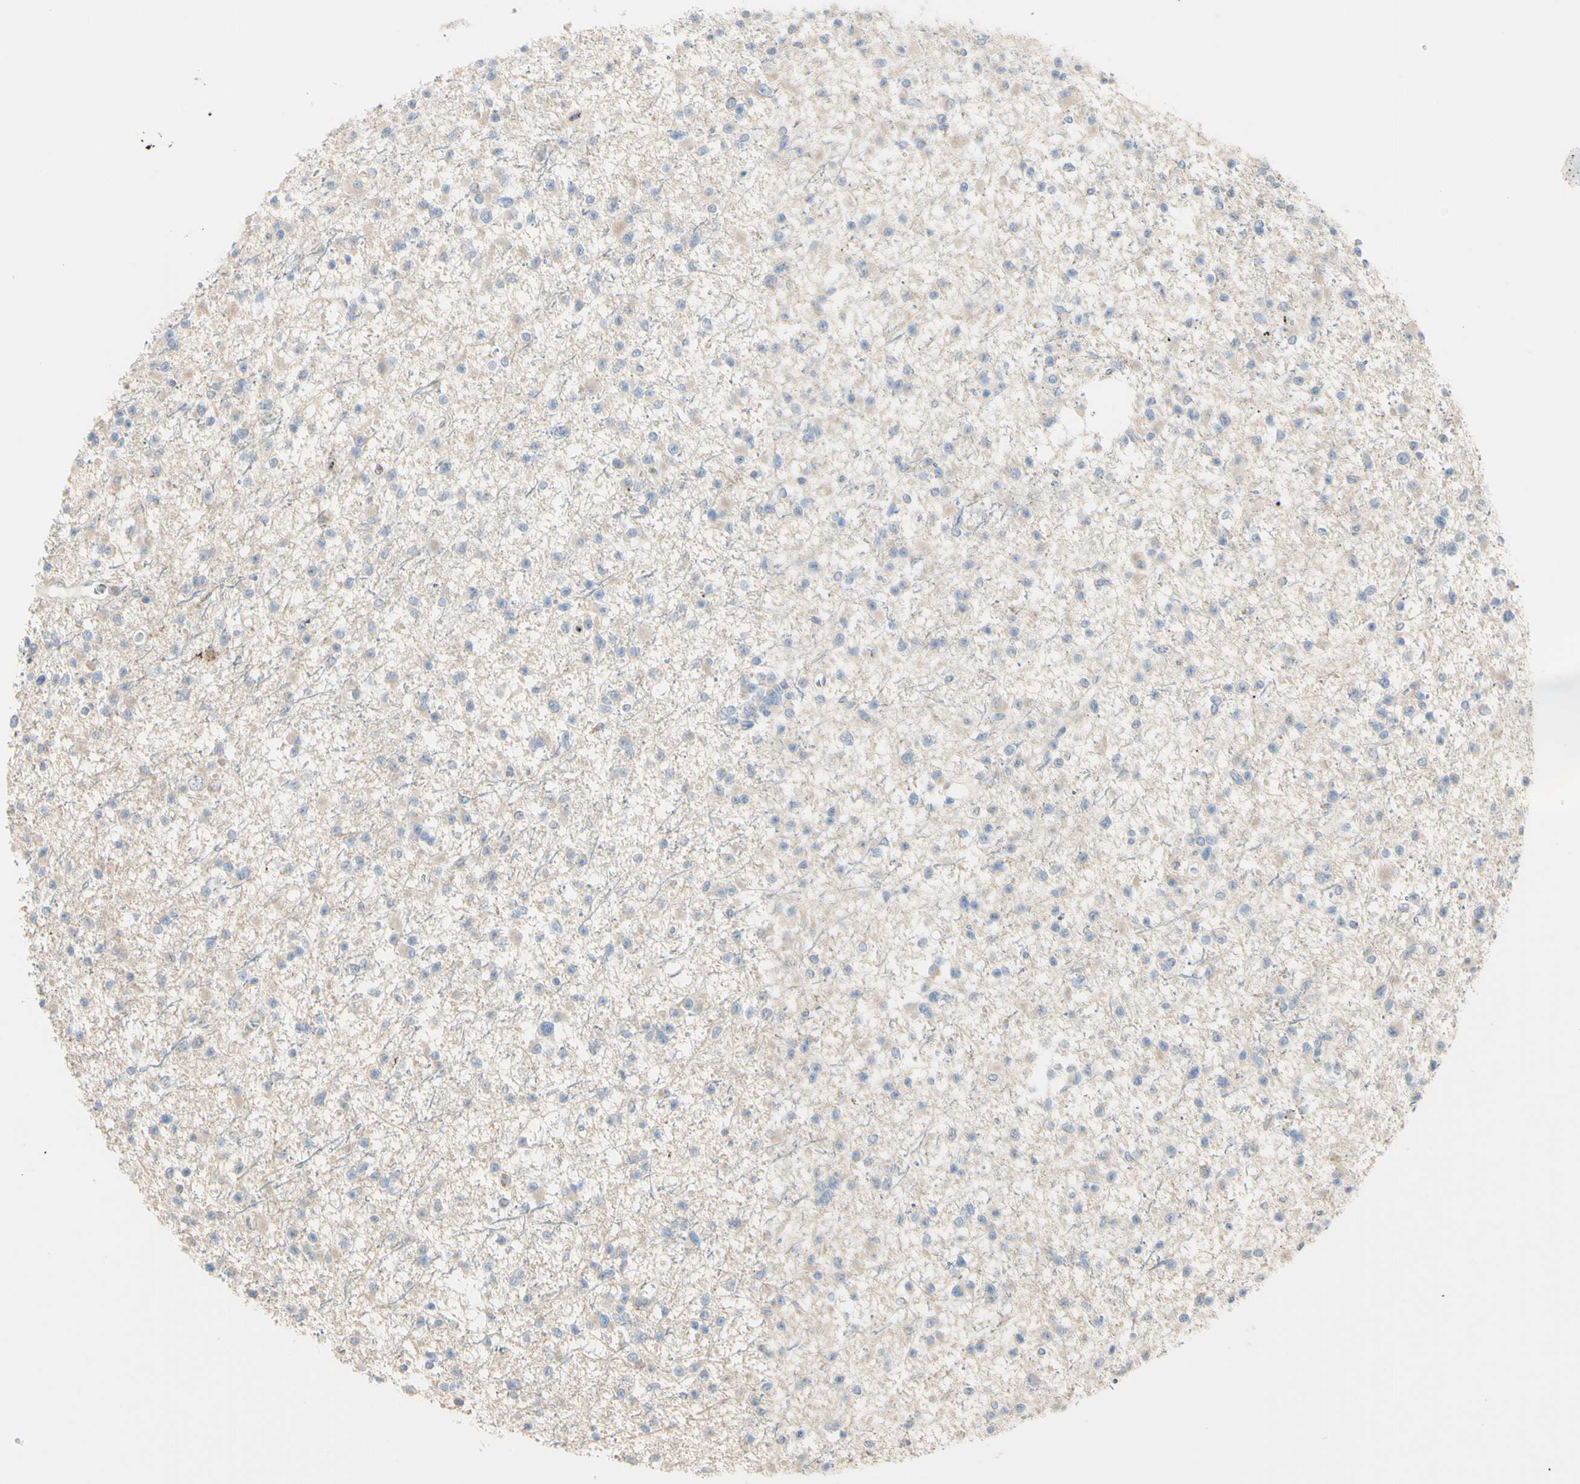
{"staining": {"intensity": "weak", "quantity": "25%-75%", "location": "cytoplasmic/membranous"}, "tissue": "glioma", "cell_type": "Tumor cells", "image_type": "cancer", "snomed": [{"axis": "morphology", "description": "Glioma, malignant, Low grade"}, {"axis": "topography", "description": "Brain"}], "caption": "Protein expression analysis of human low-grade glioma (malignant) reveals weak cytoplasmic/membranous positivity in about 25%-75% of tumor cells.", "gene": "EIF5A", "patient": {"sex": "female", "age": 22}}